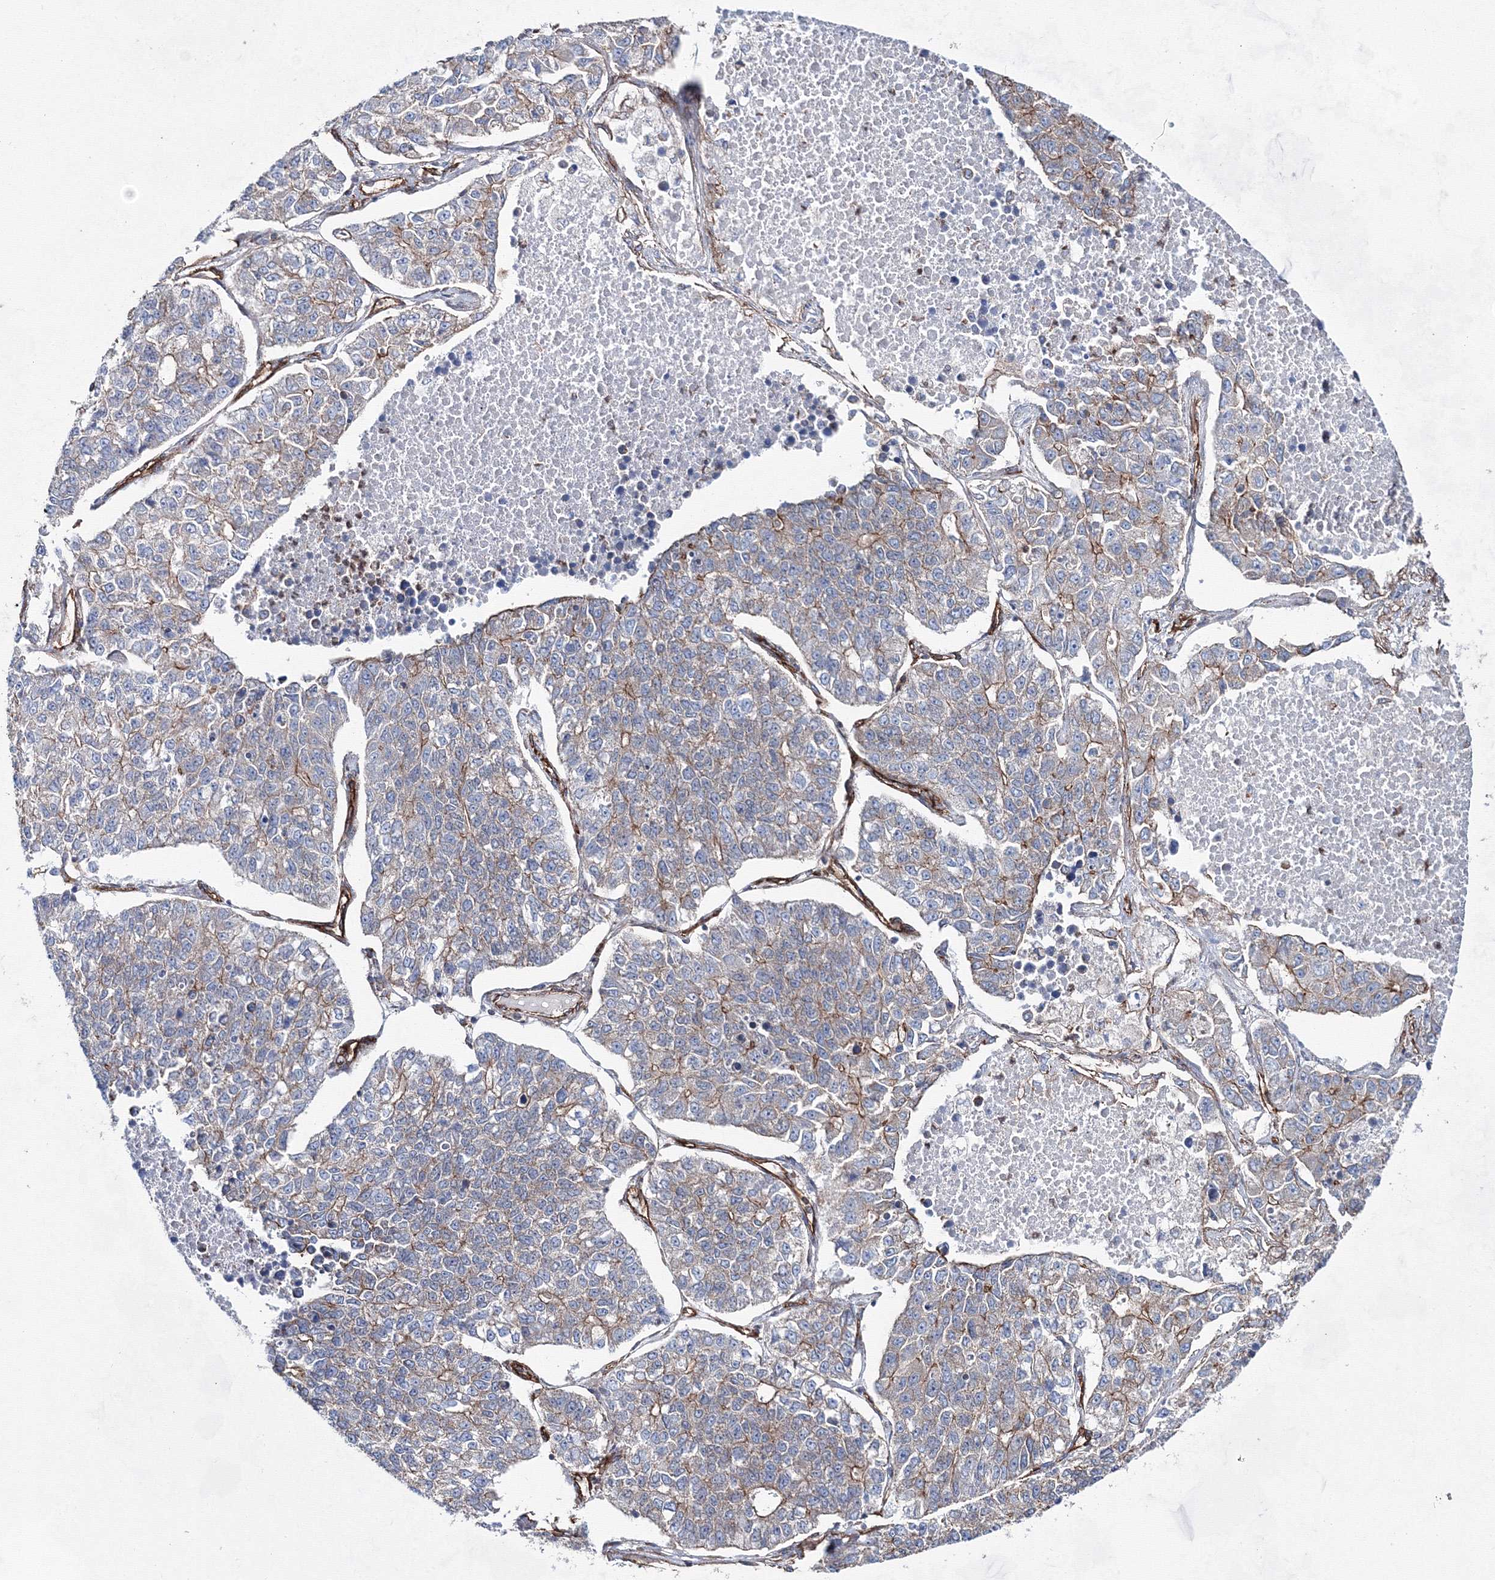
{"staining": {"intensity": "moderate", "quantity": "<25%", "location": "cytoplasmic/membranous"}, "tissue": "lung cancer", "cell_type": "Tumor cells", "image_type": "cancer", "snomed": [{"axis": "morphology", "description": "Adenocarcinoma, NOS"}, {"axis": "topography", "description": "Lung"}], "caption": "DAB immunohistochemical staining of lung cancer (adenocarcinoma) reveals moderate cytoplasmic/membranous protein positivity in about <25% of tumor cells.", "gene": "ANKRD37", "patient": {"sex": "male", "age": 49}}